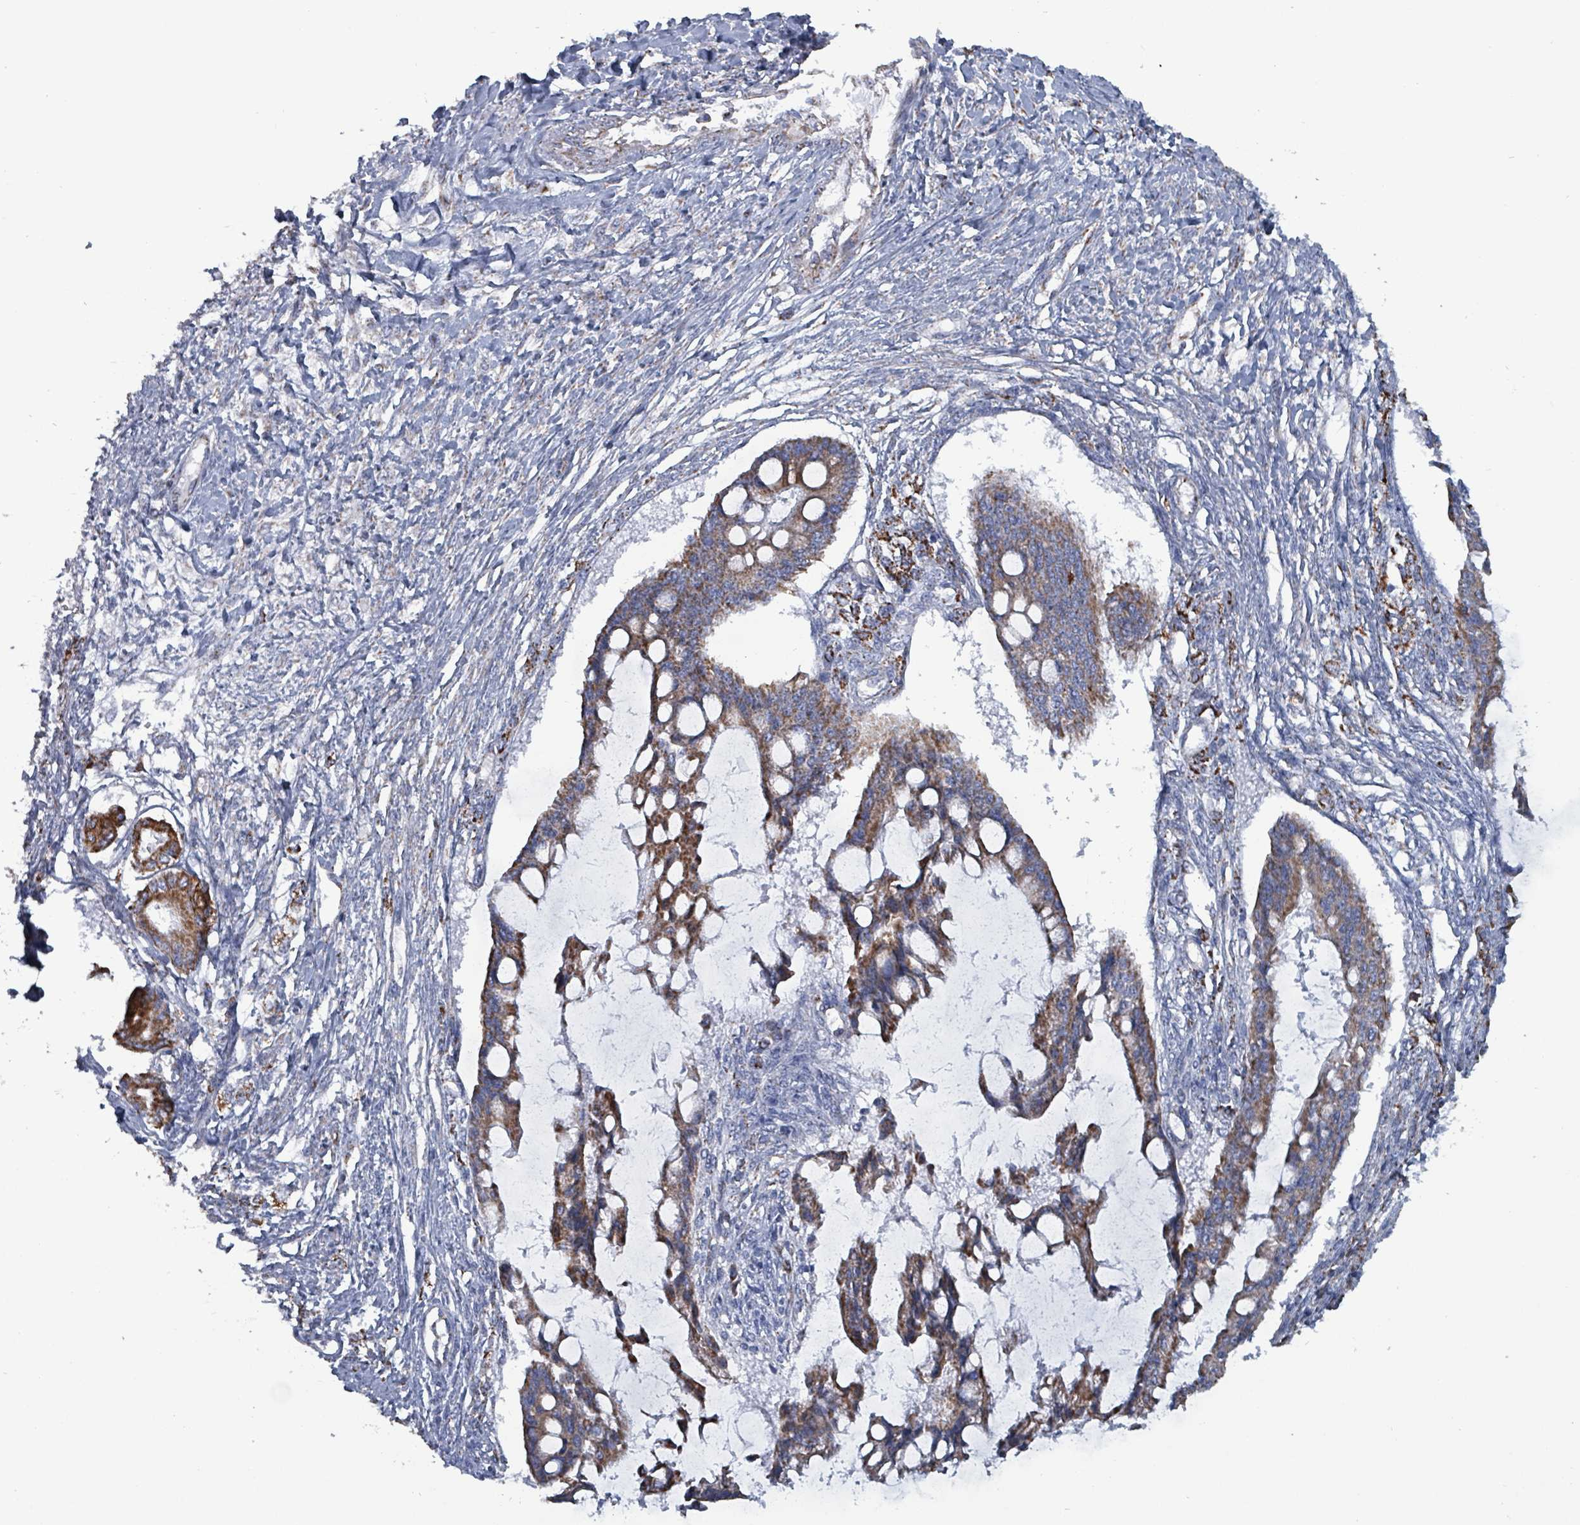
{"staining": {"intensity": "moderate", "quantity": ">75%", "location": "cytoplasmic/membranous"}, "tissue": "ovarian cancer", "cell_type": "Tumor cells", "image_type": "cancer", "snomed": [{"axis": "morphology", "description": "Cystadenocarcinoma, mucinous, NOS"}, {"axis": "topography", "description": "Ovary"}], "caption": "There is medium levels of moderate cytoplasmic/membranous staining in tumor cells of ovarian mucinous cystadenocarcinoma, as demonstrated by immunohistochemical staining (brown color).", "gene": "IDH3B", "patient": {"sex": "female", "age": 73}}